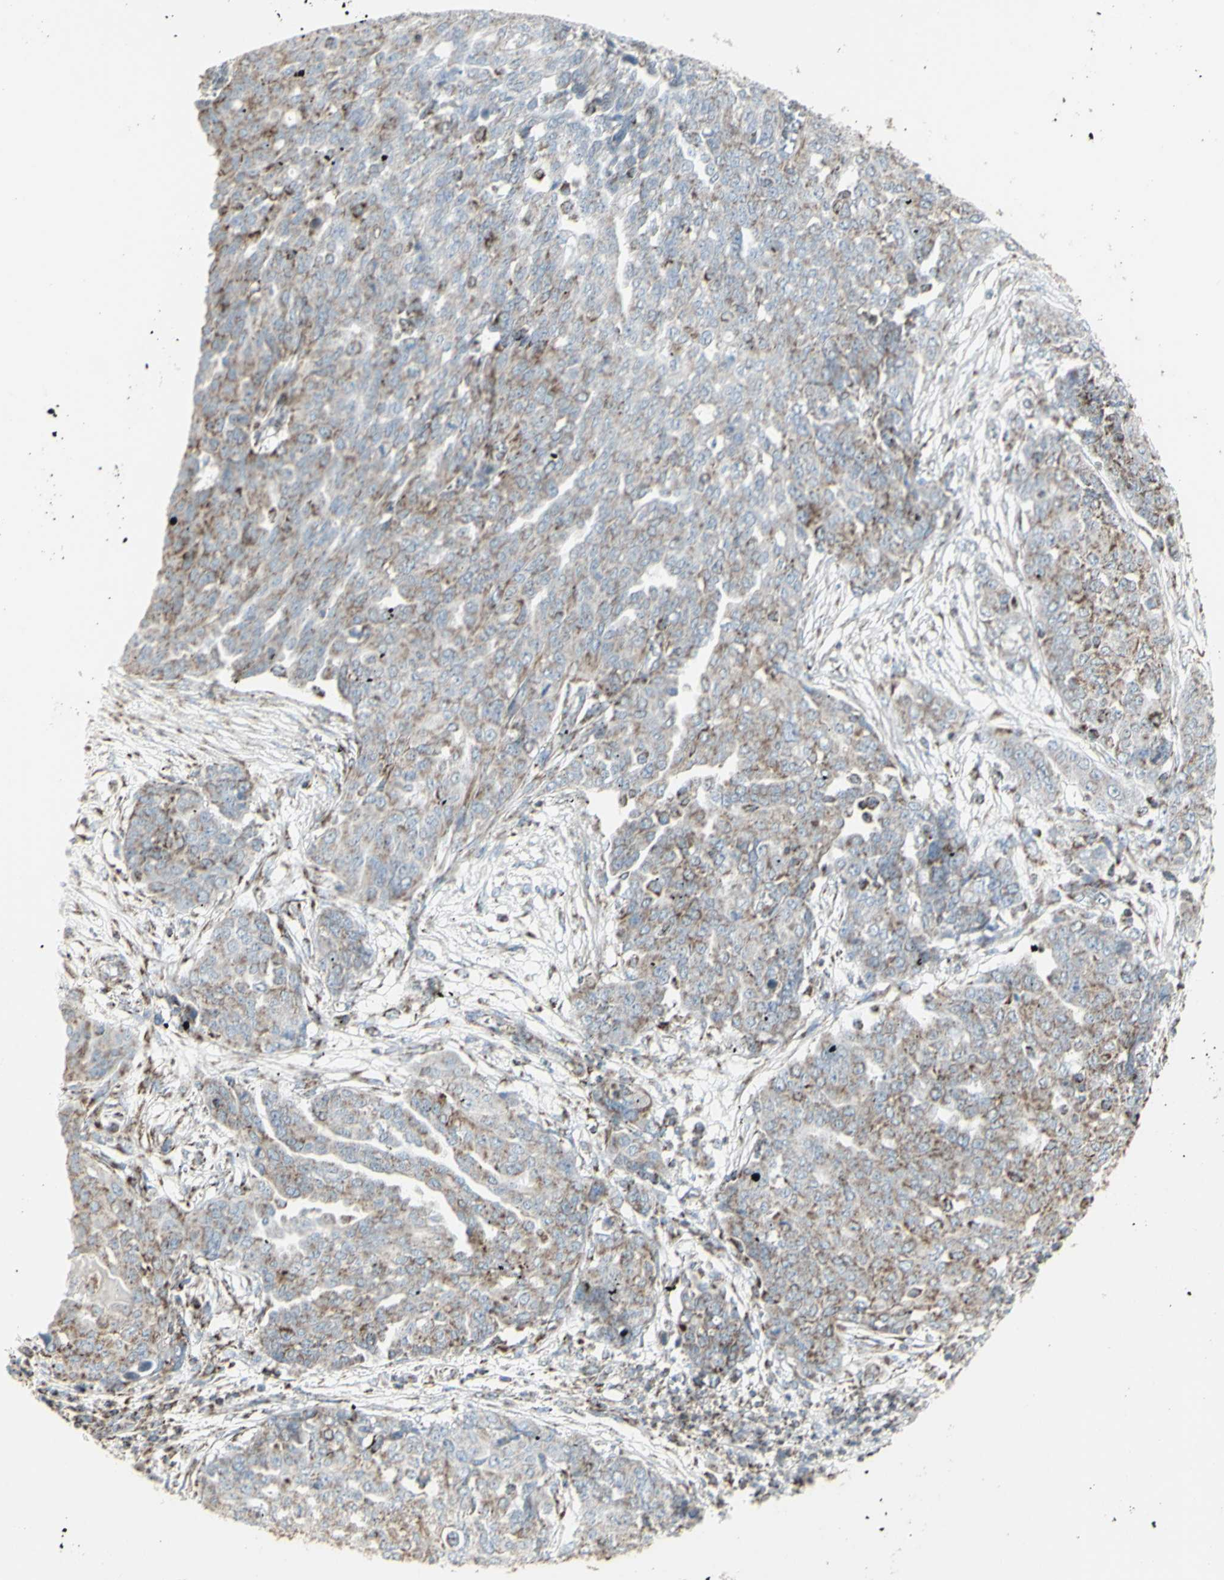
{"staining": {"intensity": "weak", "quantity": ">75%", "location": "cytoplasmic/membranous"}, "tissue": "ovarian cancer", "cell_type": "Tumor cells", "image_type": "cancer", "snomed": [{"axis": "morphology", "description": "Cystadenocarcinoma, serous, NOS"}, {"axis": "topography", "description": "Soft tissue"}, {"axis": "topography", "description": "Ovary"}], "caption": "IHC histopathology image of human ovarian cancer stained for a protein (brown), which exhibits low levels of weak cytoplasmic/membranous staining in about >75% of tumor cells.", "gene": "PLGRKT", "patient": {"sex": "female", "age": 57}}